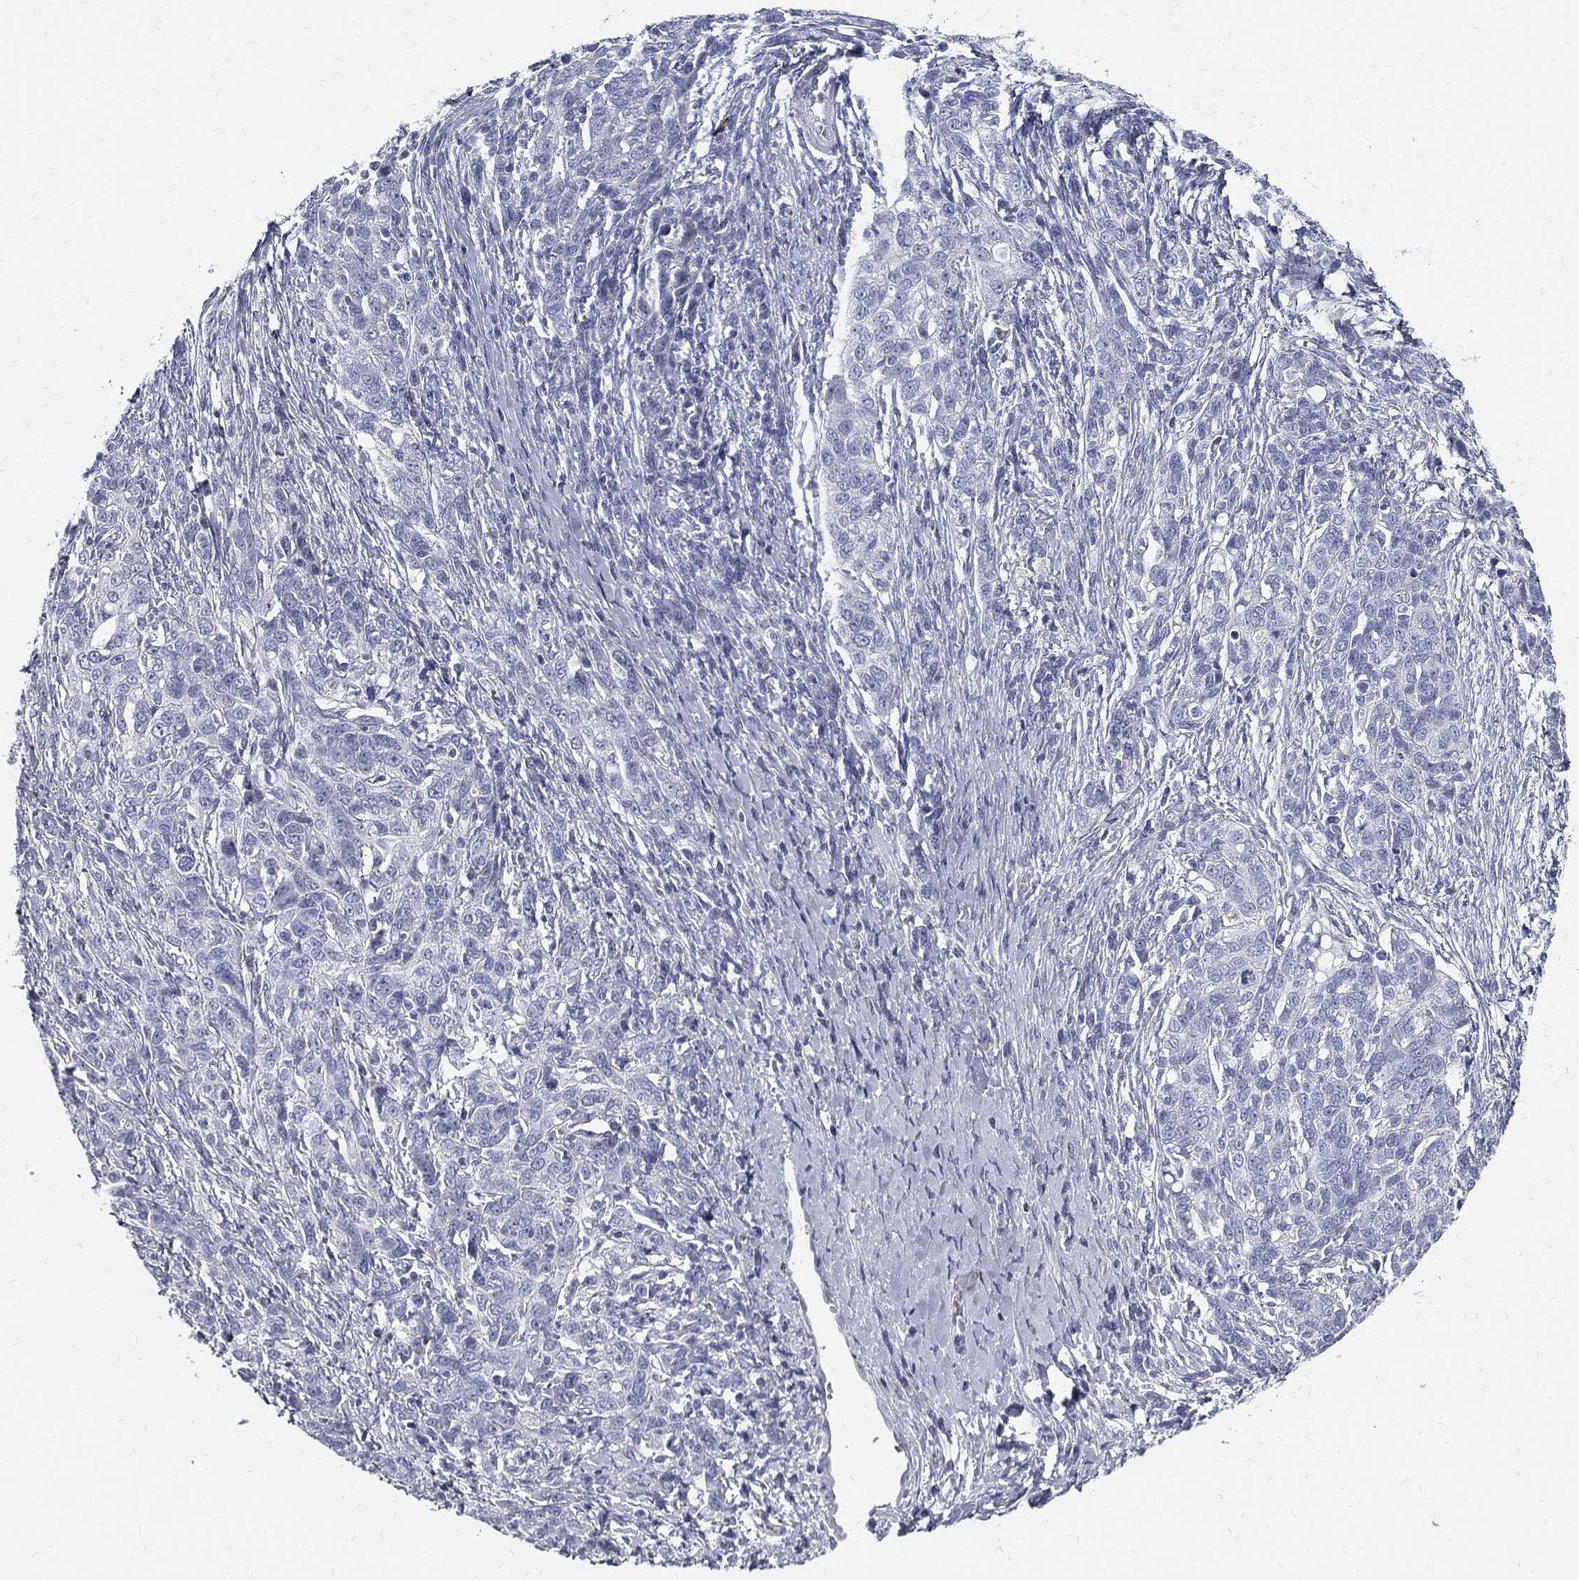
{"staining": {"intensity": "negative", "quantity": "none", "location": "none"}, "tissue": "ovarian cancer", "cell_type": "Tumor cells", "image_type": "cancer", "snomed": [{"axis": "morphology", "description": "Cystadenocarcinoma, serous, NOS"}, {"axis": "topography", "description": "Ovary"}], "caption": "DAB (3,3'-diaminobenzidine) immunohistochemical staining of human serous cystadenocarcinoma (ovarian) exhibits no significant expression in tumor cells.", "gene": "SPPL2C", "patient": {"sex": "female", "age": 71}}